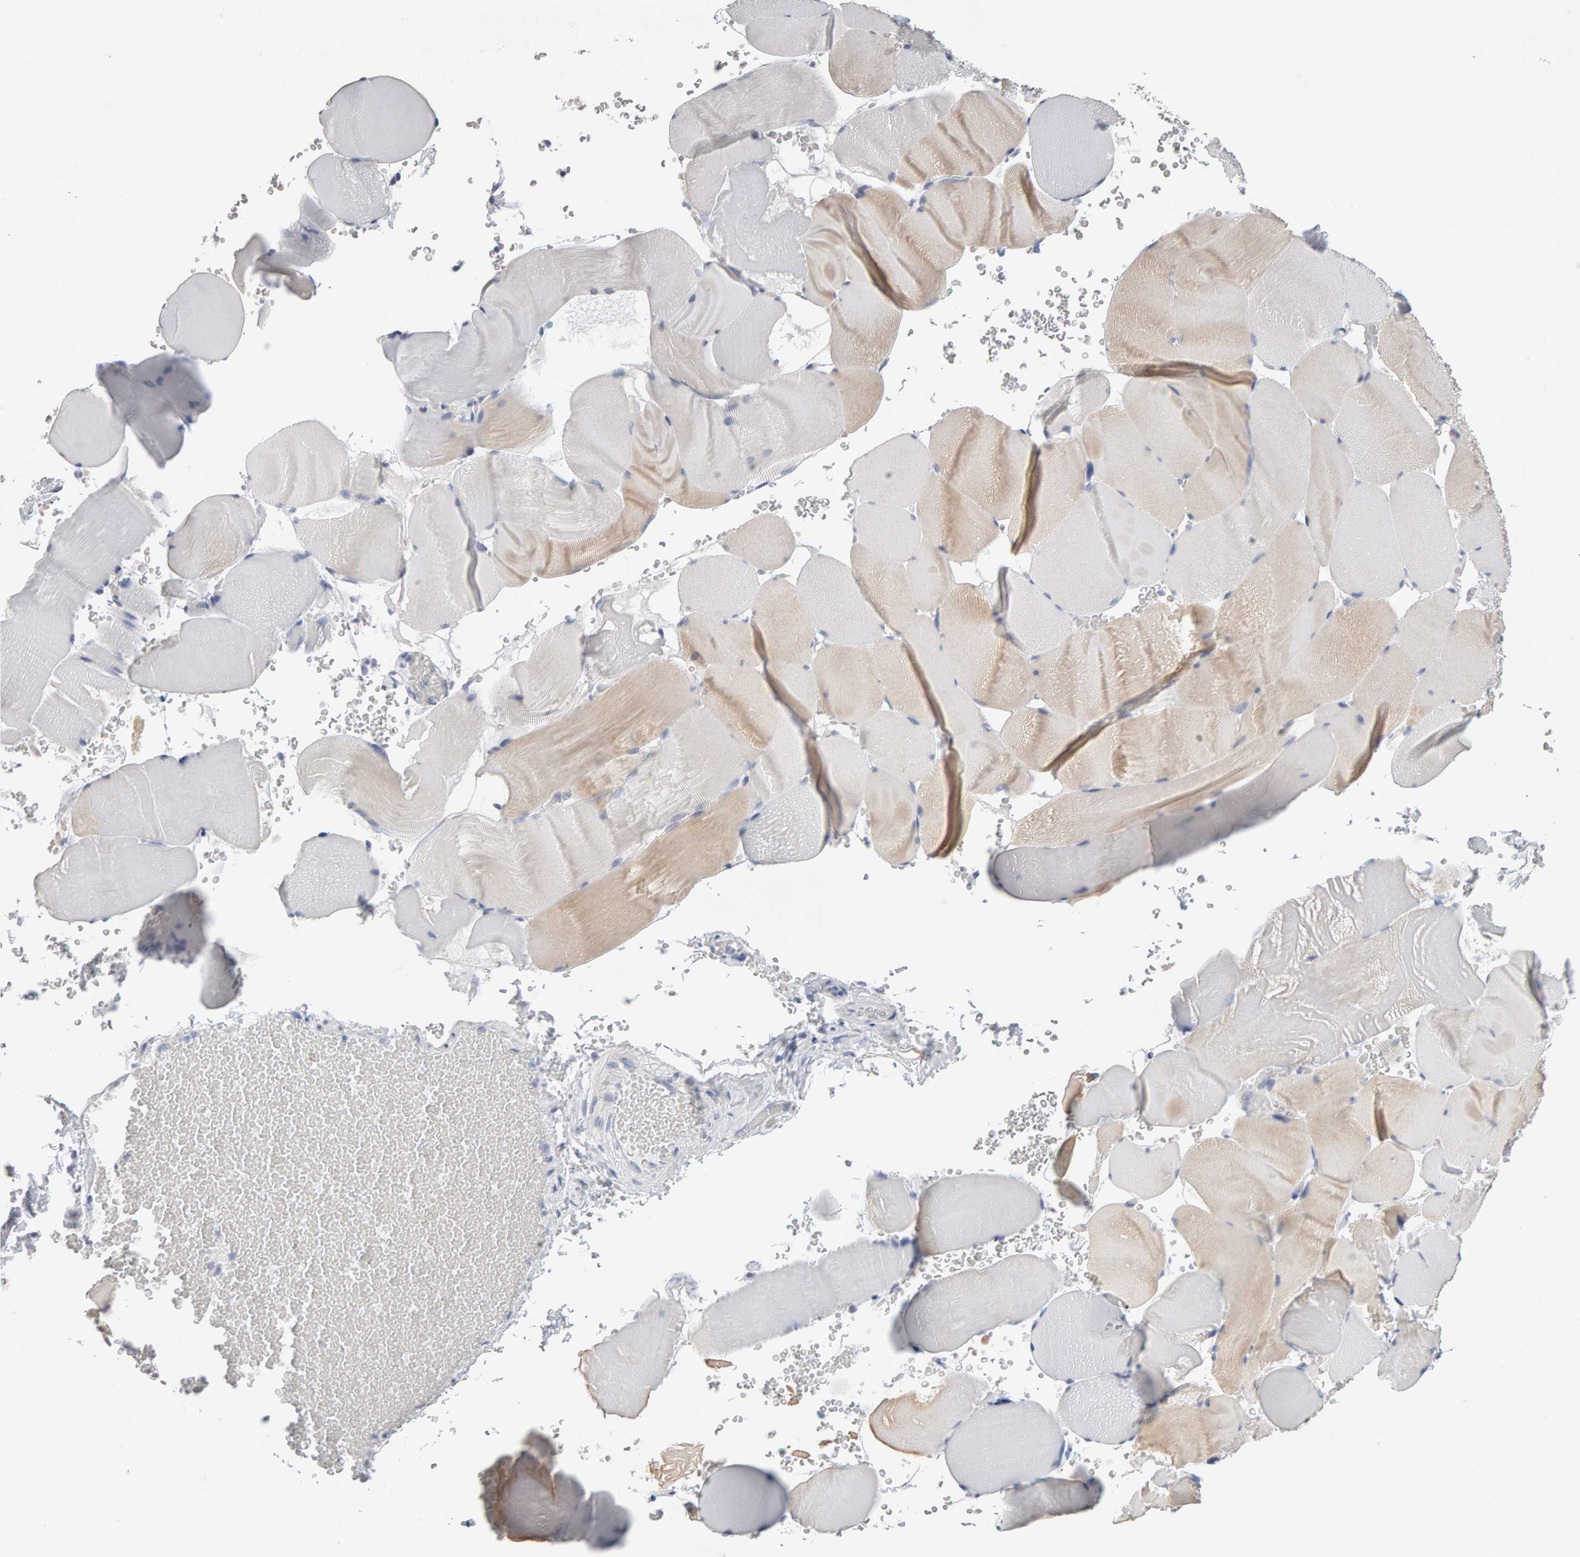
{"staining": {"intensity": "weak", "quantity": "25%-75%", "location": "cytoplasmic/membranous"}, "tissue": "skeletal muscle", "cell_type": "Myocytes", "image_type": "normal", "snomed": [{"axis": "morphology", "description": "Normal tissue, NOS"}, {"axis": "topography", "description": "Skeletal muscle"}], "caption": "This is a micrograph of IHC staining of normal skeletal muscle, which shows weak expression in the cytoplasmic/membranous of myocytes.", "gene": "CTH", "patient": {"sex": "male", "age": 62}}